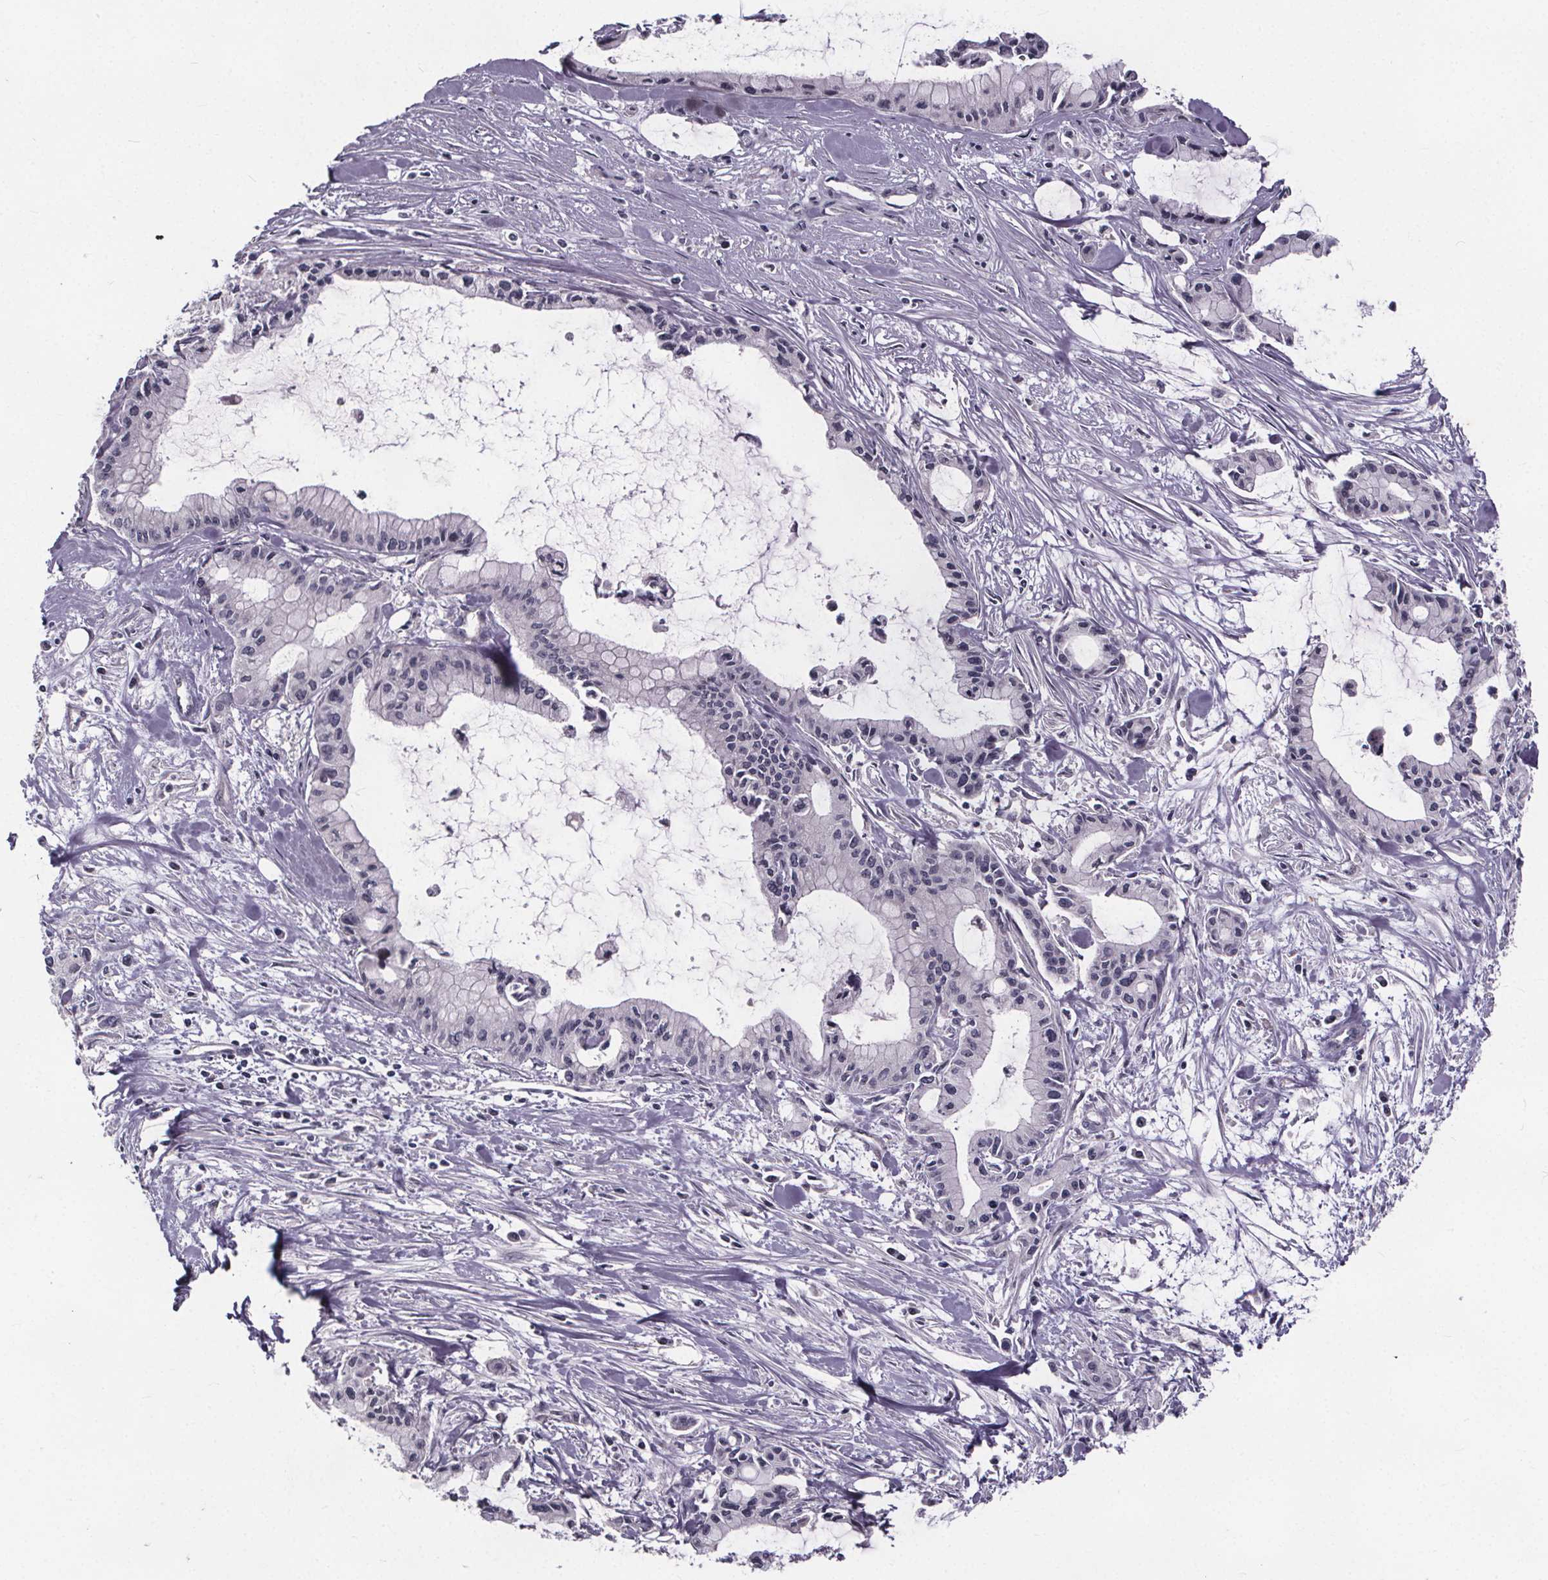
{"staining": {"intensity": "negative", "quantity": "none", "location": "none"}, "tissue": "pancreatic cancer", "cell_type": "Tumor cells", "image_type": "cancer", "snomed": [{"axis": "morphology", "description": "Adenocarcinoma, NOS"}, {"axis": "topography", "description": "Pancreas"}], "caption": "Photomicrograph shows no protein staining in tumor cells of pancreatic cancer (adenocarcinoma) tissue.", "gene": "FAM181B", "patient": {"sex": "male", "age": 48}}